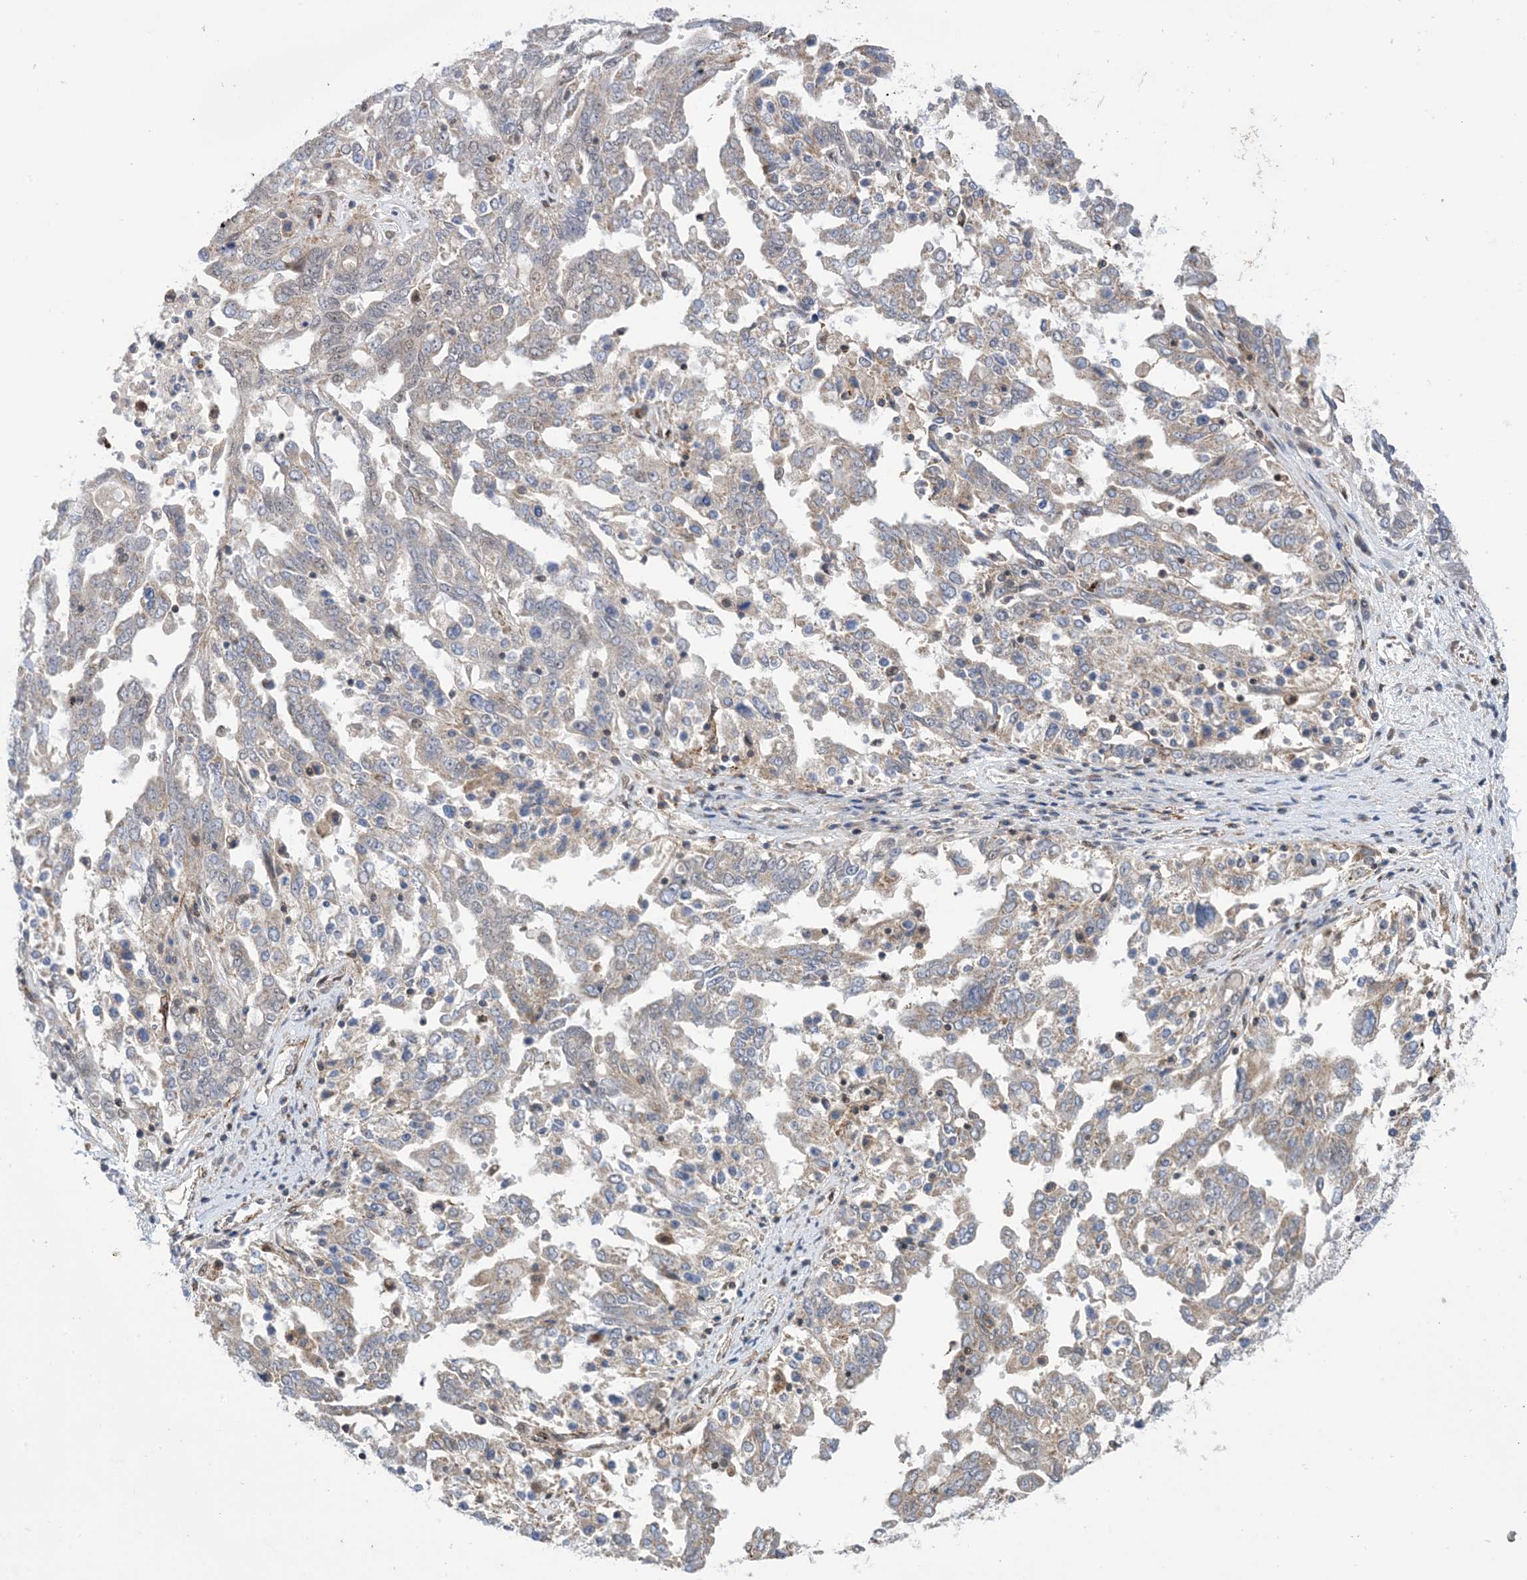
{"staining": {"intensity": "weak", "quantity": "<25%", "location": "cytoplasmic/membranous,nuclear"}, "tissue": "ovarian cancer", "cell_type": "Tumor cells", "image_type": "cancer", "snomed": [{"axis": "morphology", "description": "Carcinoma, endometroid"}, {"axis": "topography", "description": "Ovary"}], "caption": "High magnification brightfield microscopy of ovarian cancer (endometroid carcinoma) stained with DAB (3,3'-diaminobenzidine) (brown) and counterstained with hematoxylin (blue): tumor cells show no significant positivity. (Stains: DAB (3,3'-diaminobenzidine) immunohistochemistry (IHC) with hematoxylin counter stain, Microscopy: brightfield microscopy at high magnification).", "gene": "ZNF8", "patient": {"sex": "female", "age": 62}}